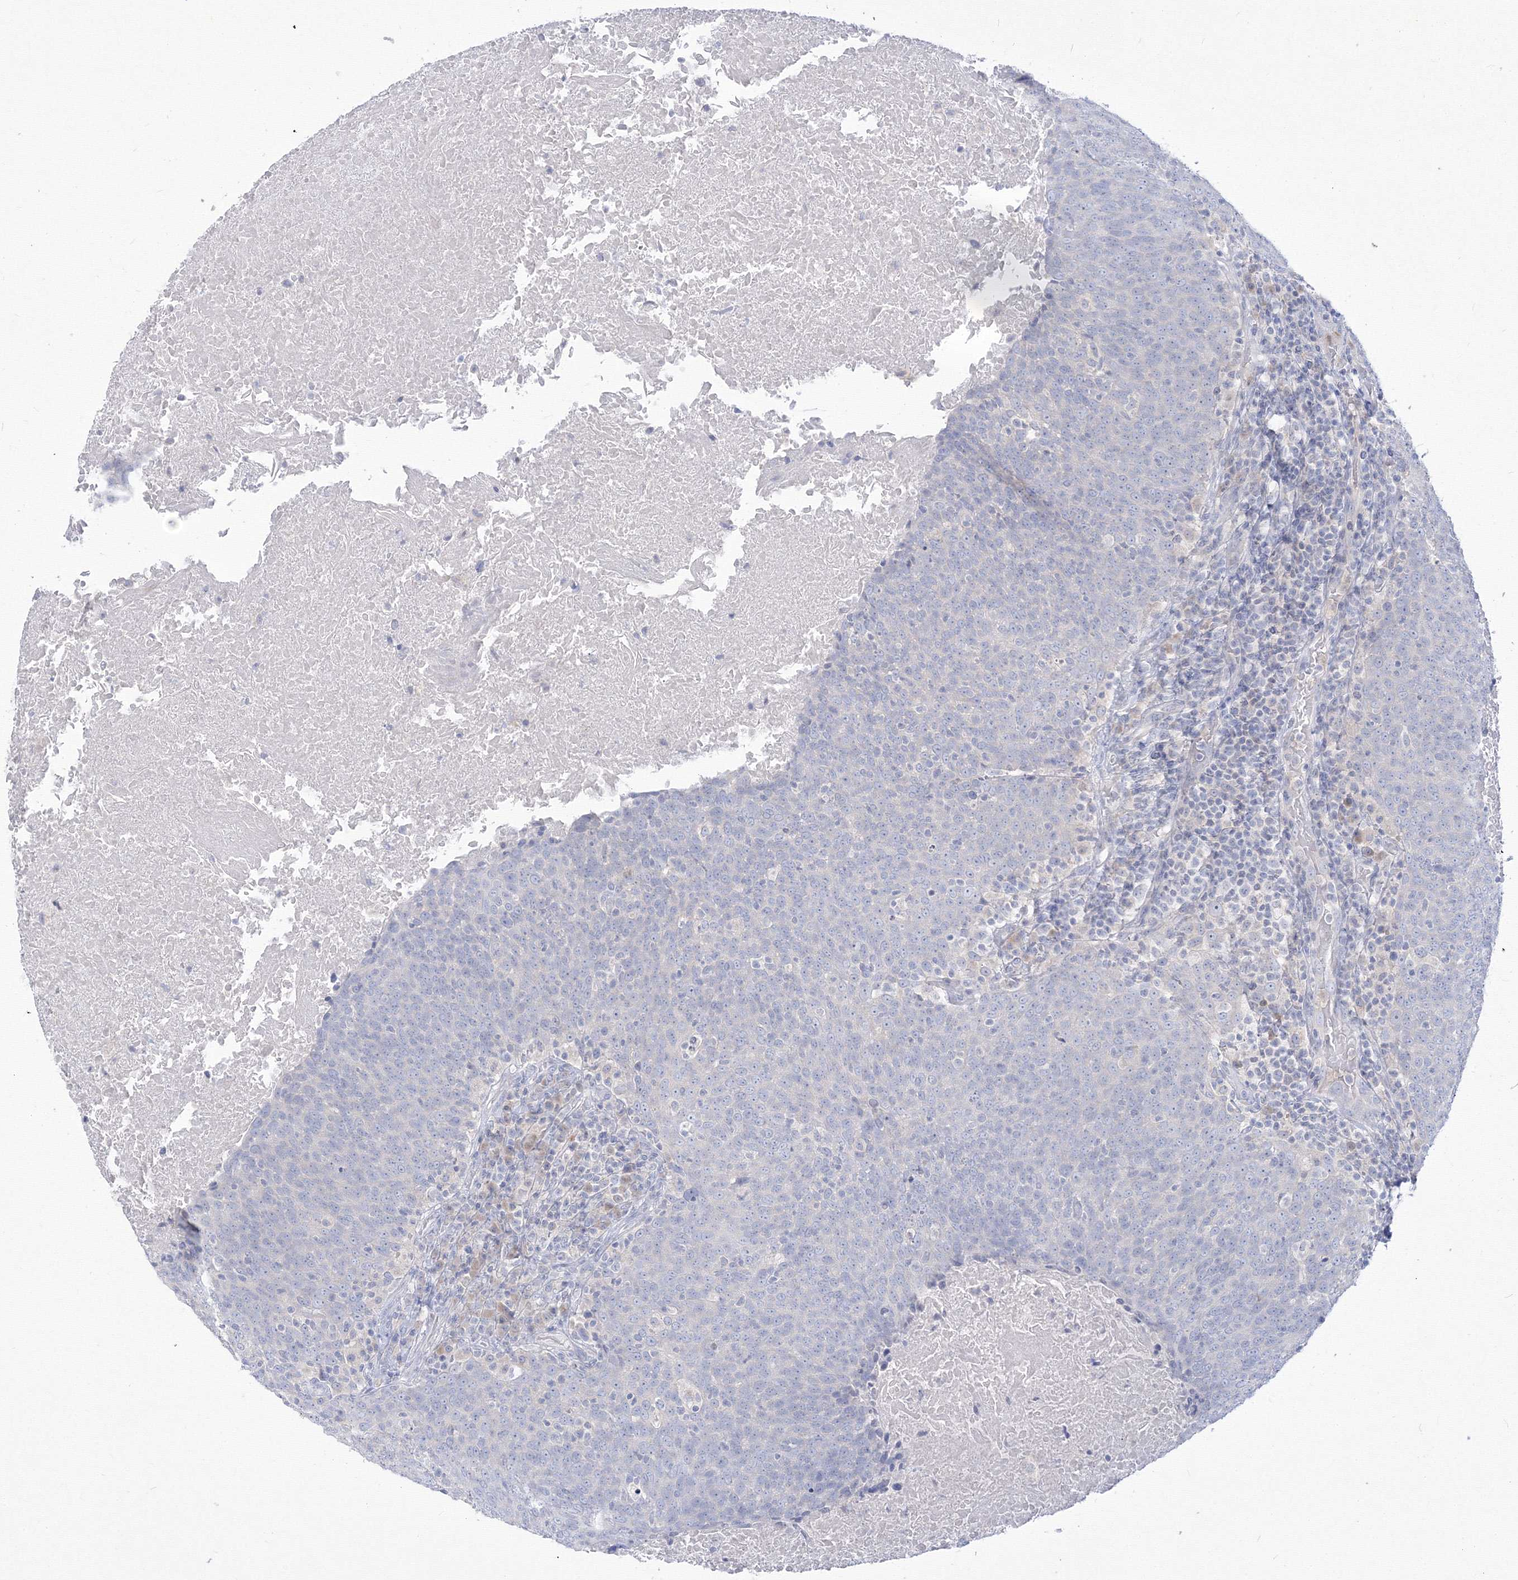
{"staining": {"intensity": "negative", "quantity": "none", "location": "none"}, "tissue": "head and neck cancer", "cell_type": "Tumor cells", "image_type": "cancer", "snomed": [{"axis": "morphology", "description": "Squamous cell carcinoma, NOS"}, {"axis": "morphology", "description": "Squamous cell carcinoma, metastatic, NOS"}, {"axis": "topography", "description": "Lymph node"}, {"axis": "topography", "description": "Head-Neck"}], "caption": "This is an IHC micrograph of human head and neck cancer. There is no staining in tumor cells.", "gene": "FBXL8", "patient": {"sex": "male", "age": 62}}